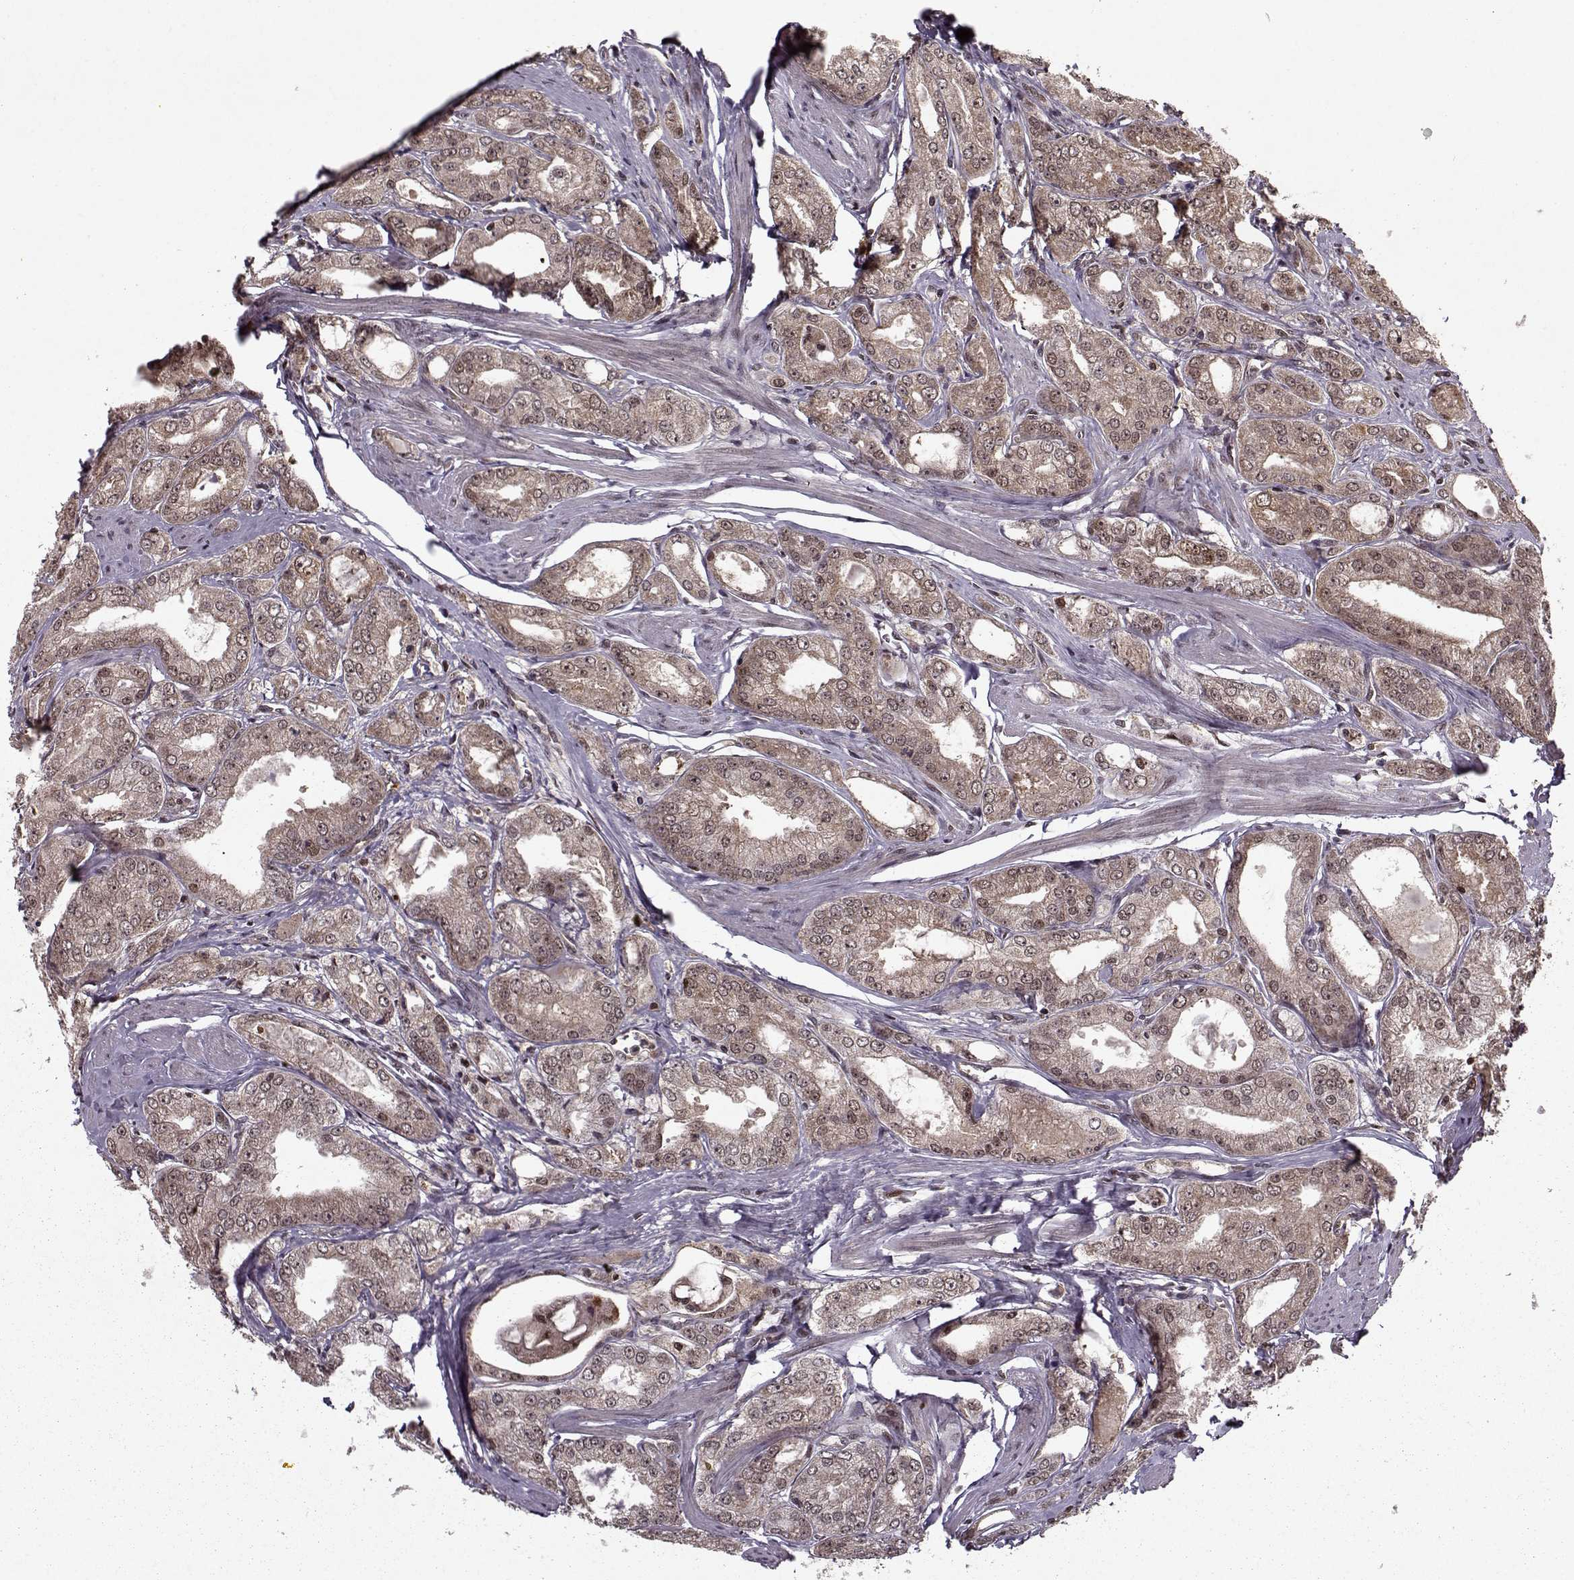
{"staining": {"intensity": "weak", "quantity": ">75%", "location": "cytoplasmic/membranous,nuclear"}, "tissue": "prostate cancer", "cell_type": "Tumor cells", "image_type": "cancer", "snomed": [{"axis": "morphology", "description": "Adenocarcinoma, NOS"}, {"axis": "morphology", "description": "Adenocarcinoma, High grade"}, {"axis": "topography", "description": "Prostate"}], "caption": "There is low levels of weak cytoplasmic/membranous and nuclear positivity in tumor cells of high-grade adenocarcinoma (prostate), as demonstrated by immunohistochemical staining (brown color).", "gene": "PSMA7", "patient": {"sex": "male", "age": 70}}